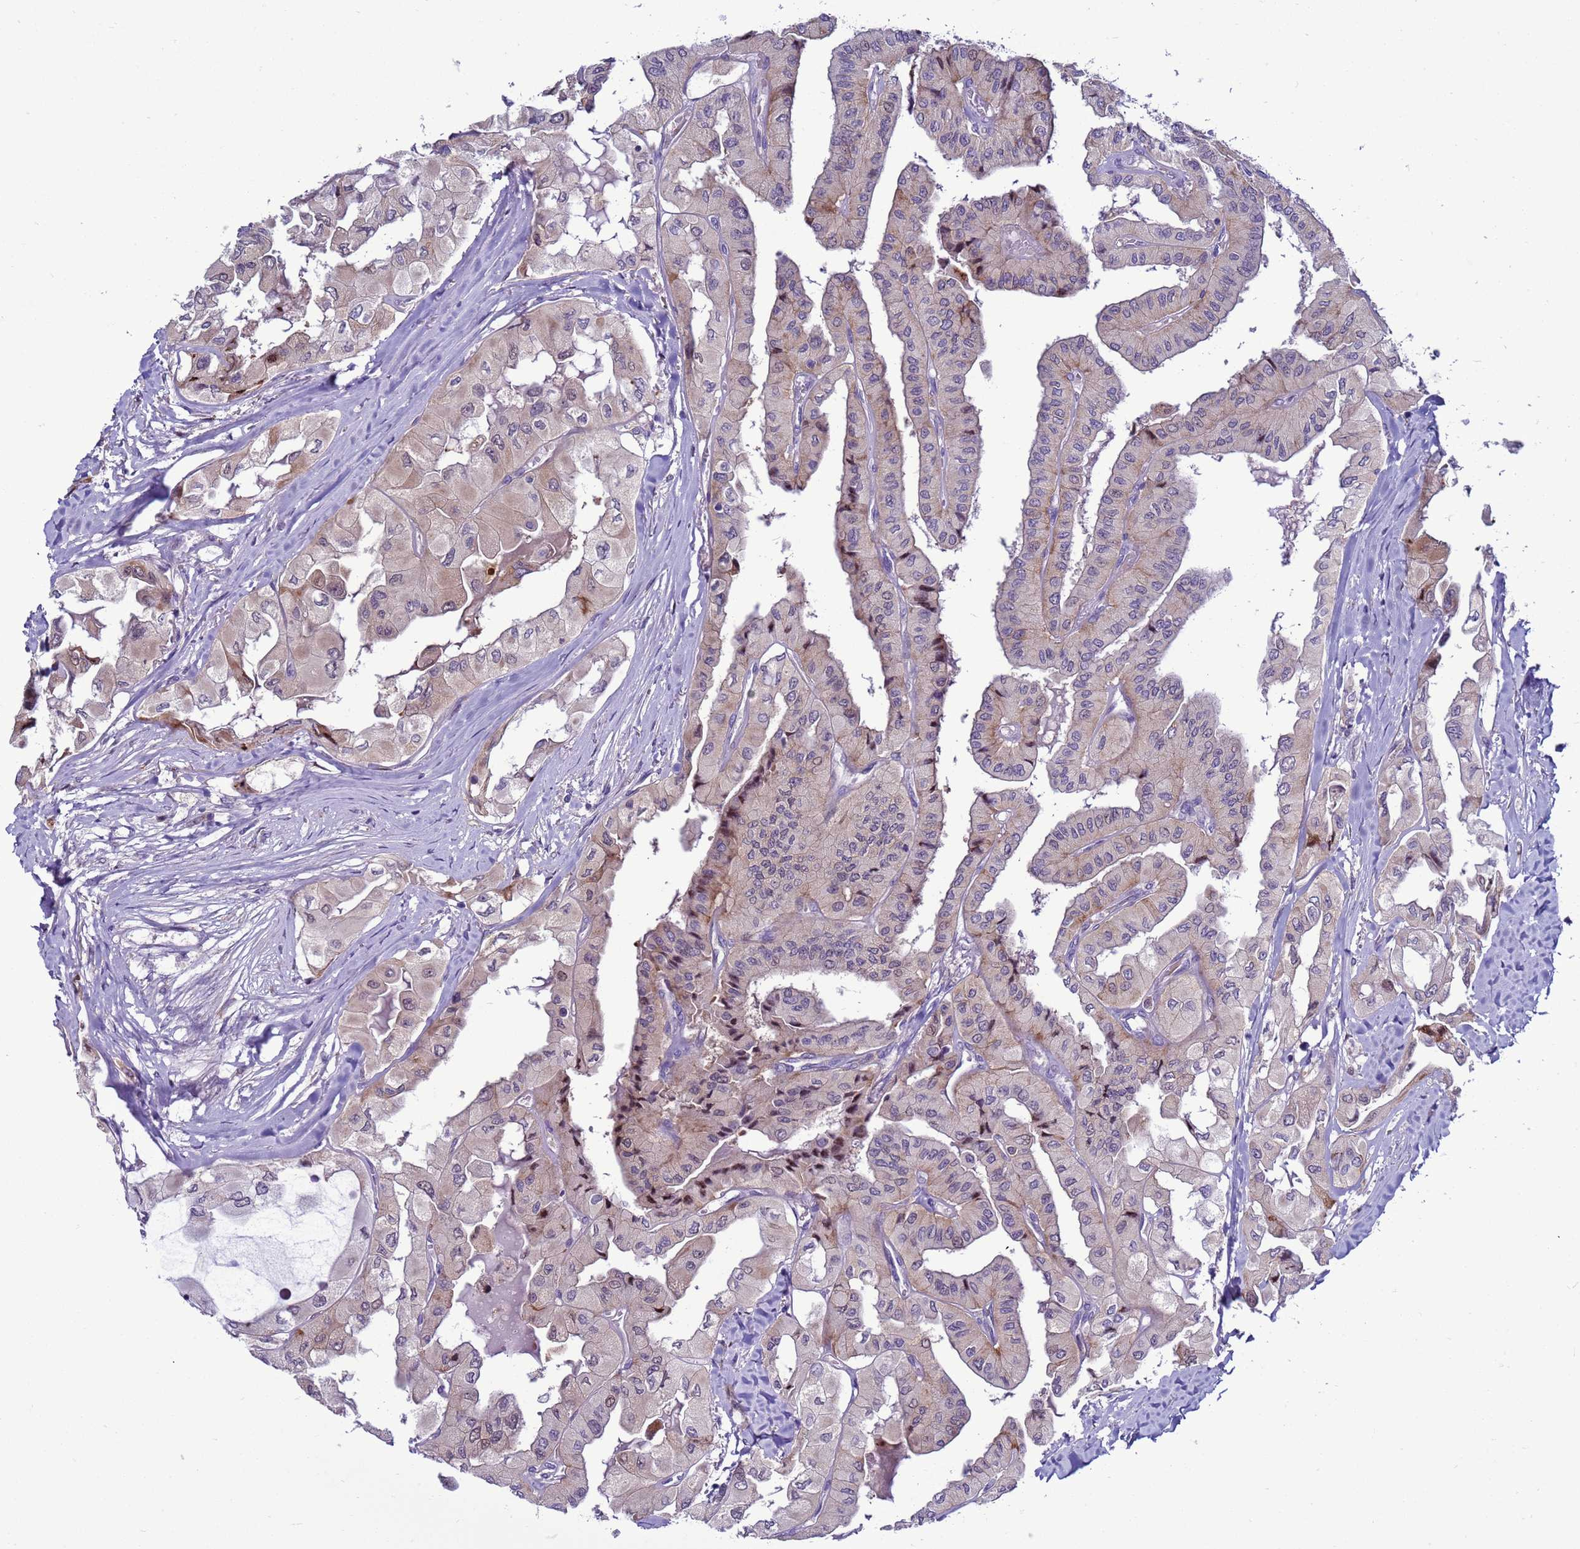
{"staining": {"intensity": "moderate", "quantity": "<25%", "location": "cytoplasmic/membranous,nuclear"}, "tissue": "thyroid cancer", "cell_type": "Tumor cells", "image_type": "cancer", "snomed": [{"axis": "morphology", "description": "Normal tissue, NOS"}, {"axis": "morphology", "description": "Papillary adenocarcinoma, NOS"}, {"axis": "topography", "description": "Thyroid gland"}], "caption": "Immunohistochemistry (IHC) staining of thyroid cancer, which reveals low levels of moderate cytoplasmic/membranous and nuclear positivity in about <25% of tumor cells indicating moderate cytoplasmic/membranous and nuclear protein positivity. The staining was performed using DAB (3,3'-diaminobenzidine) (brown) for protein detection and nuclei were counterstained in hematoxylin (blue).", "gene": "NAT2", "patient": {"sex": "female", "age": 59}}